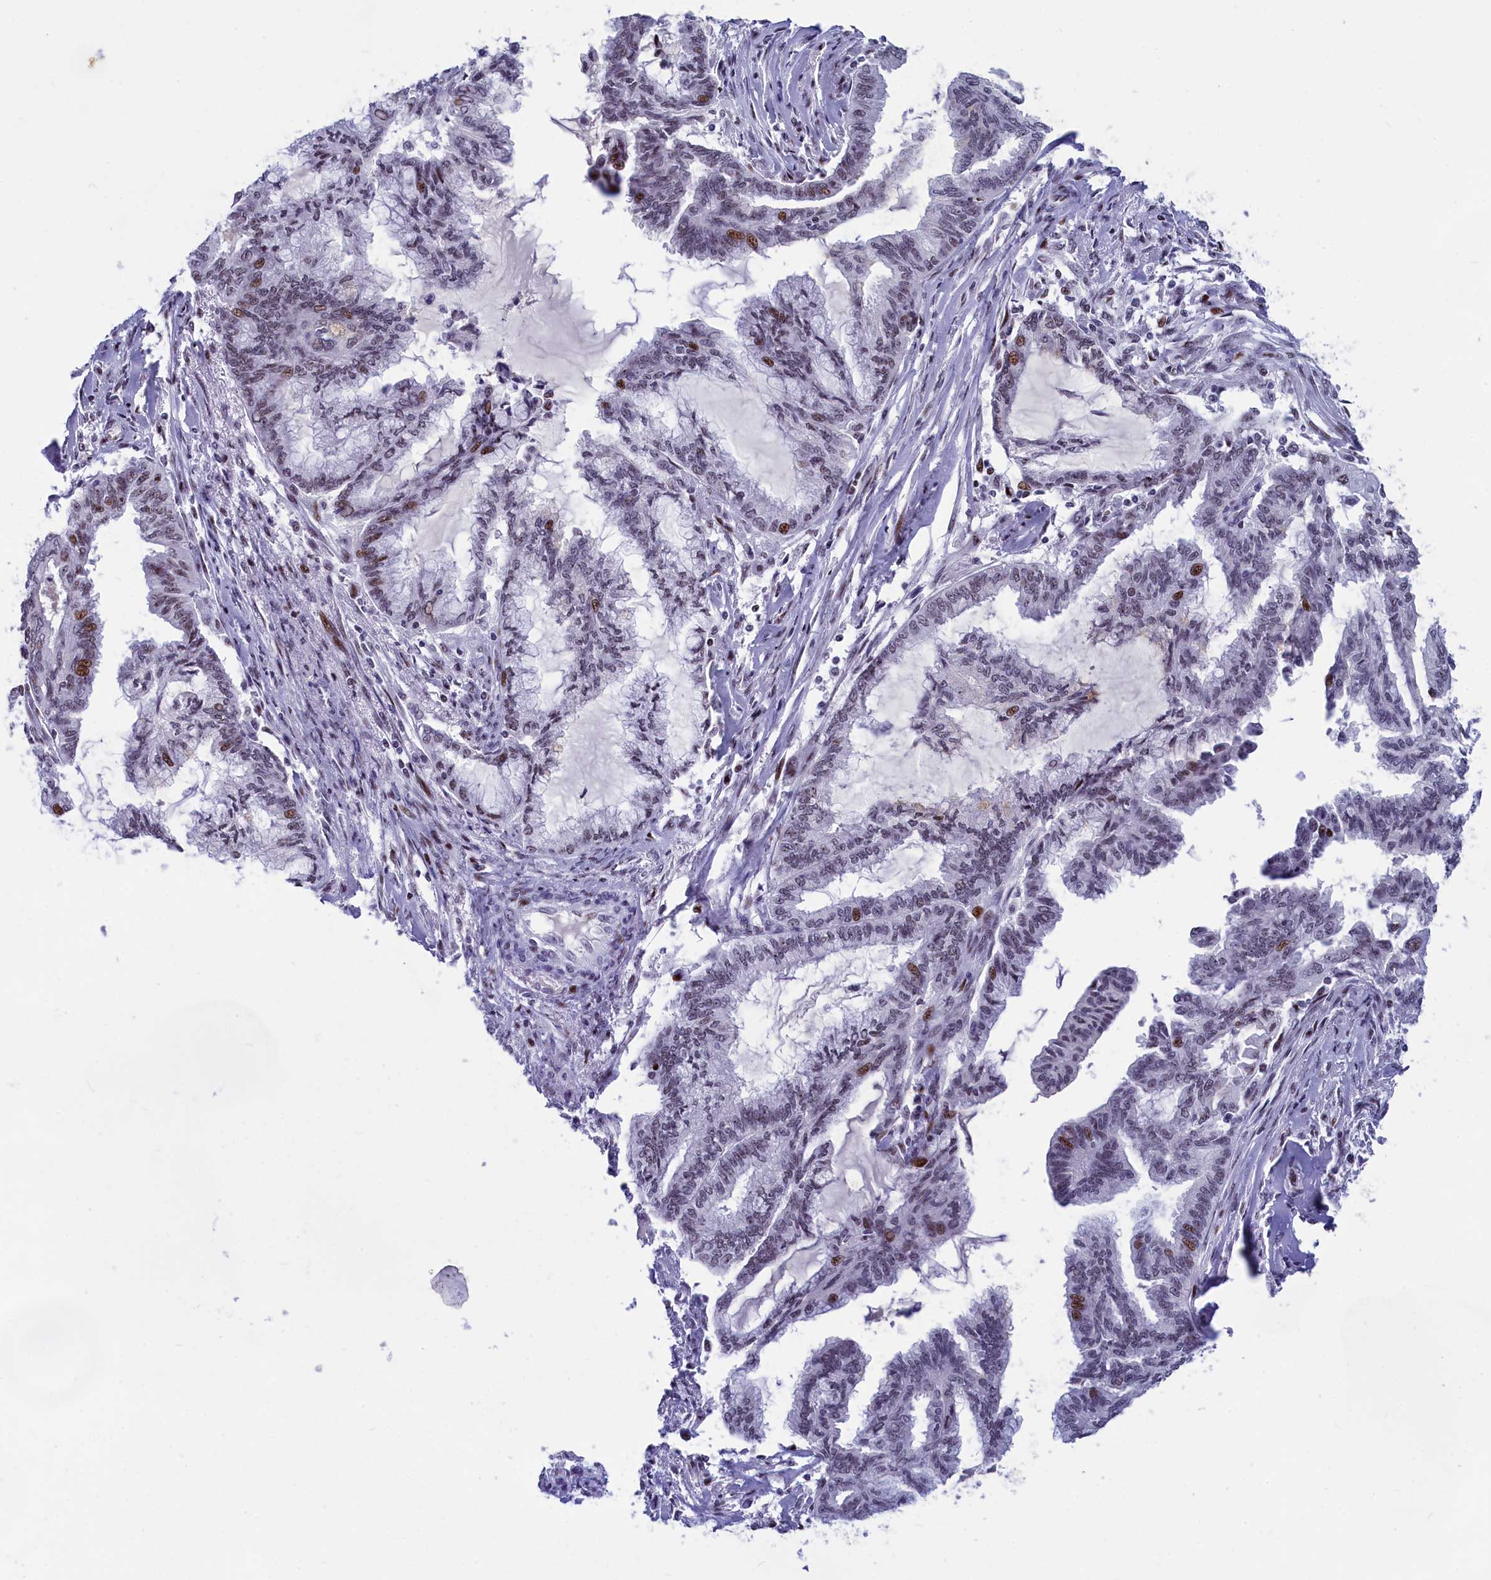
{"staining": {"intensity": "moderate", "quantity": "<25%", "location": "nuclear"}, "tissue": "endometrial cancer", "cell_type": "Tumor cells", "image_type": "cancer", "snomed": [{"axis": "morphology", "description": "Adenocarcinoma, NOS"}, {"axis": "topography", "description": "Endometrium"}], "caption": "About <25% of tumor cells in human adenocarcinoma (endometrial) reveal moderate nuclear protein staining as visualized by brown immunohistochemical staining.", "gene": "NSA2", "patient": {"sex": "female", "age": 86}}